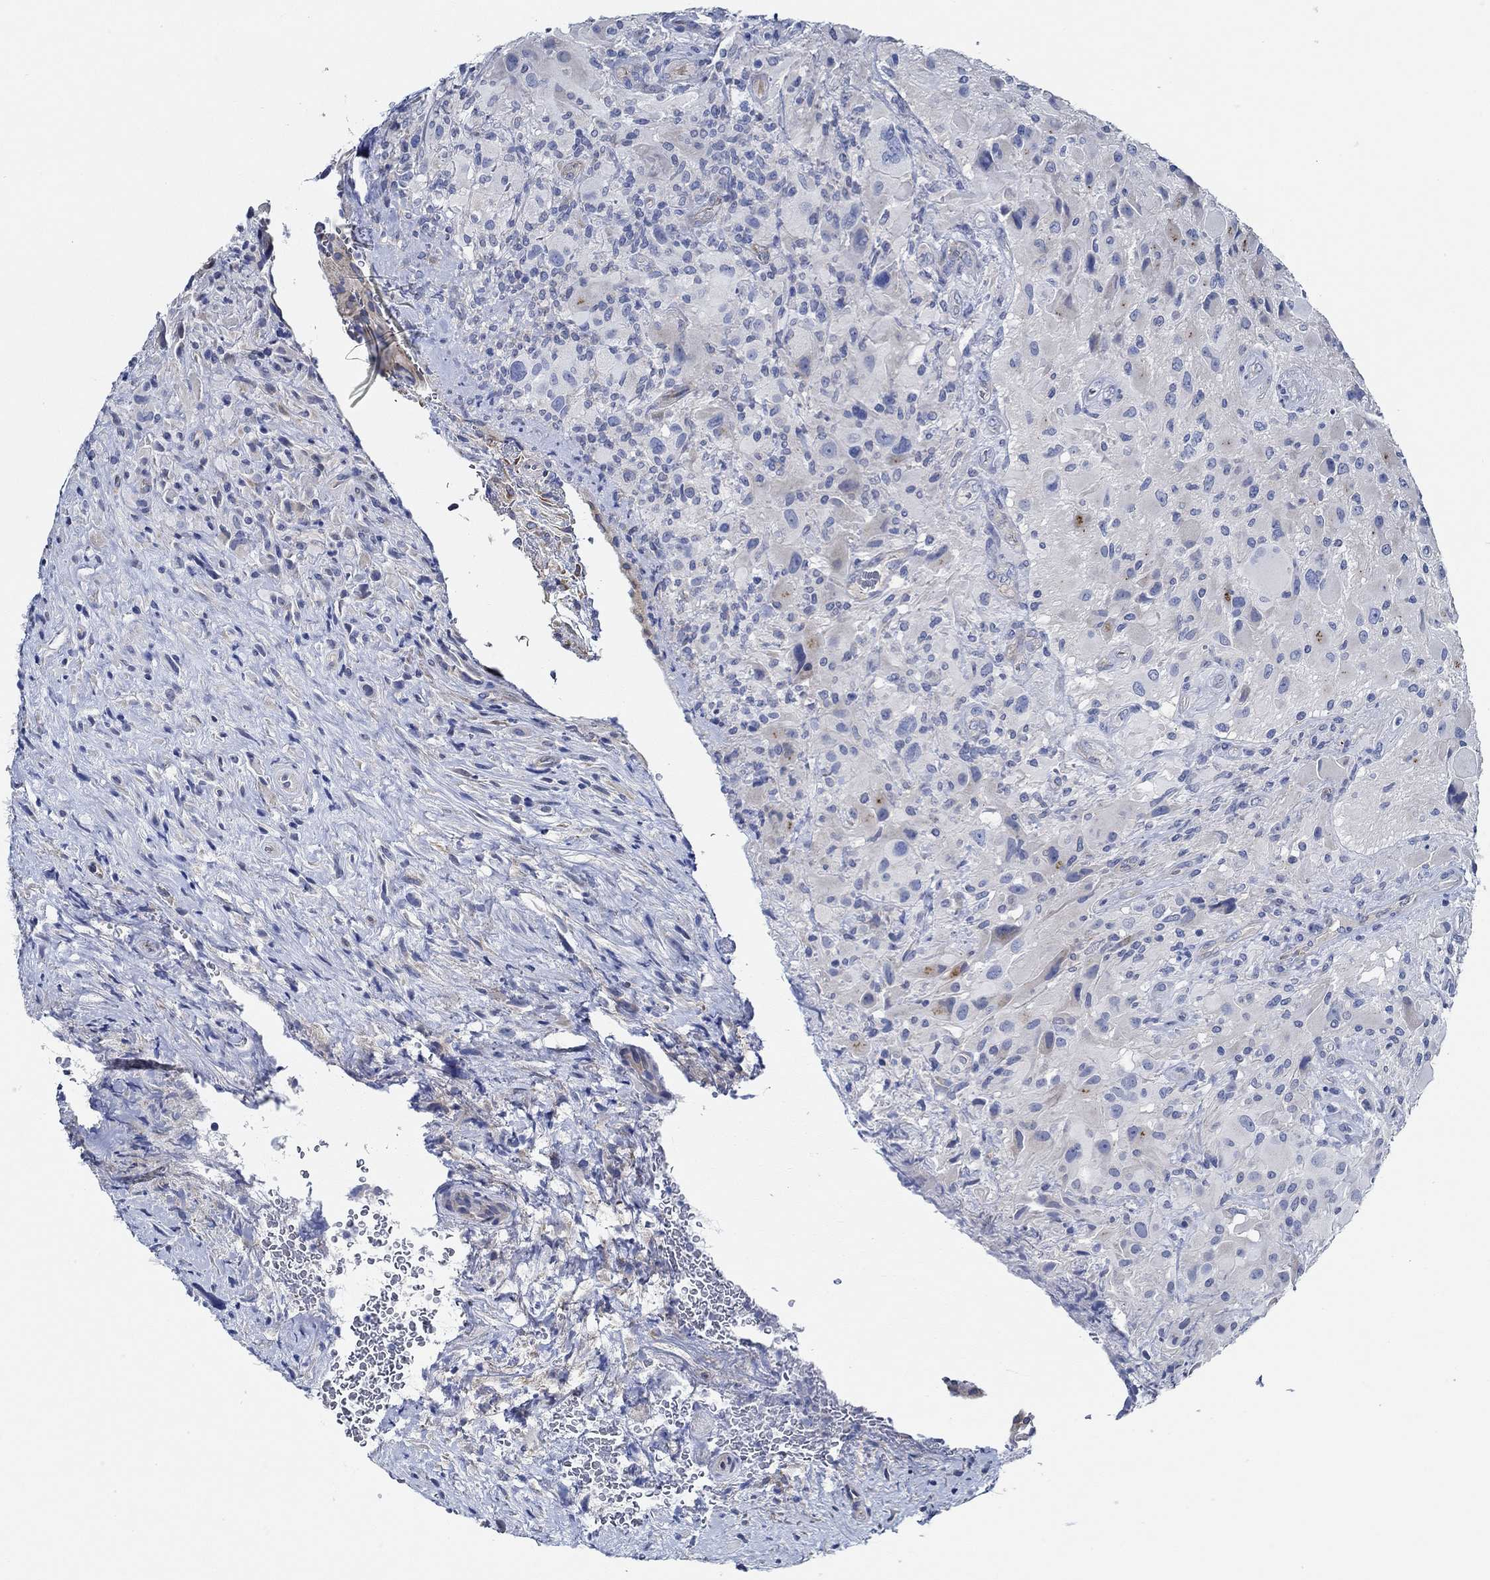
{"staining": {"intensity": "negative", "quantity": "none", "location": "none"}, "tissue": "glioma", "cell_type": "Tumor cells", "image_type": "cancer", "snomed": [{"axis": "morphology", "description": "Glioma, malignant, High grade"}, {"axis": "topography", "description": "Cerebral cortex"}], "caption": "Immunohistochemical staining of malignant glioma (high-grade) exhibits no significant positivity in tumor cells.", "gene": "HECW2", "patient": {"sex": "male", "age": 35}}